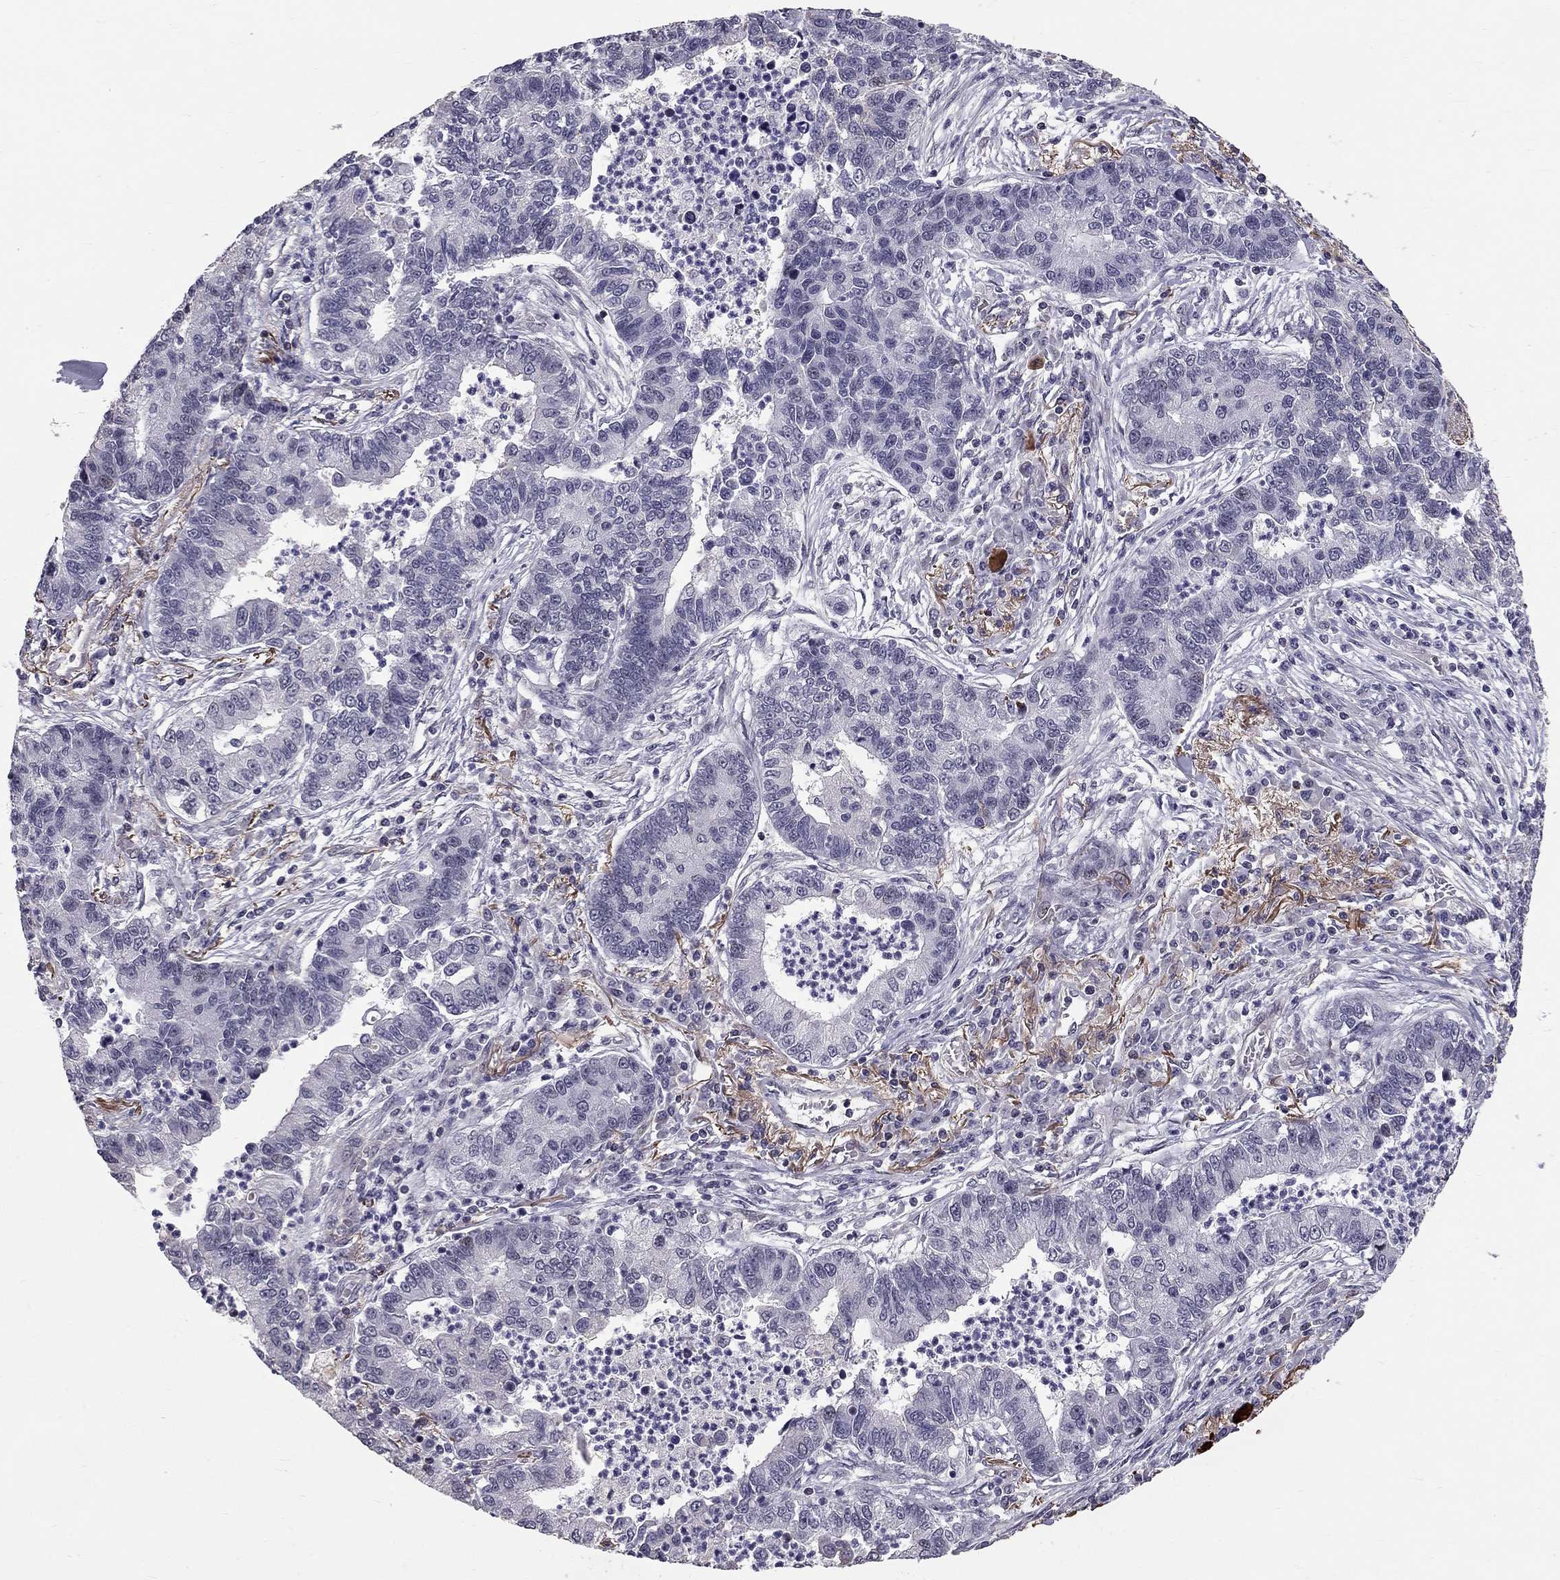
{"staining": {"intensity": "negative", "quantity": "none", "location": "none"}, "tissue": "lung cancer", "cell_type": "Tumor cells", "image_type": "cancer", "snomed": [{"axis": "morphology", "description": "Adenocarcinoma, NOS"}, {"axis": "topography", "description": "Lung"}], "caption": "A high-resolution micrograph shows IHC staining of lung adenocarcinoma, which demonstrates no significant positivity in tumor cells.", "gene": "GJB4", "patient": {"sex": "female", "age": 57}}